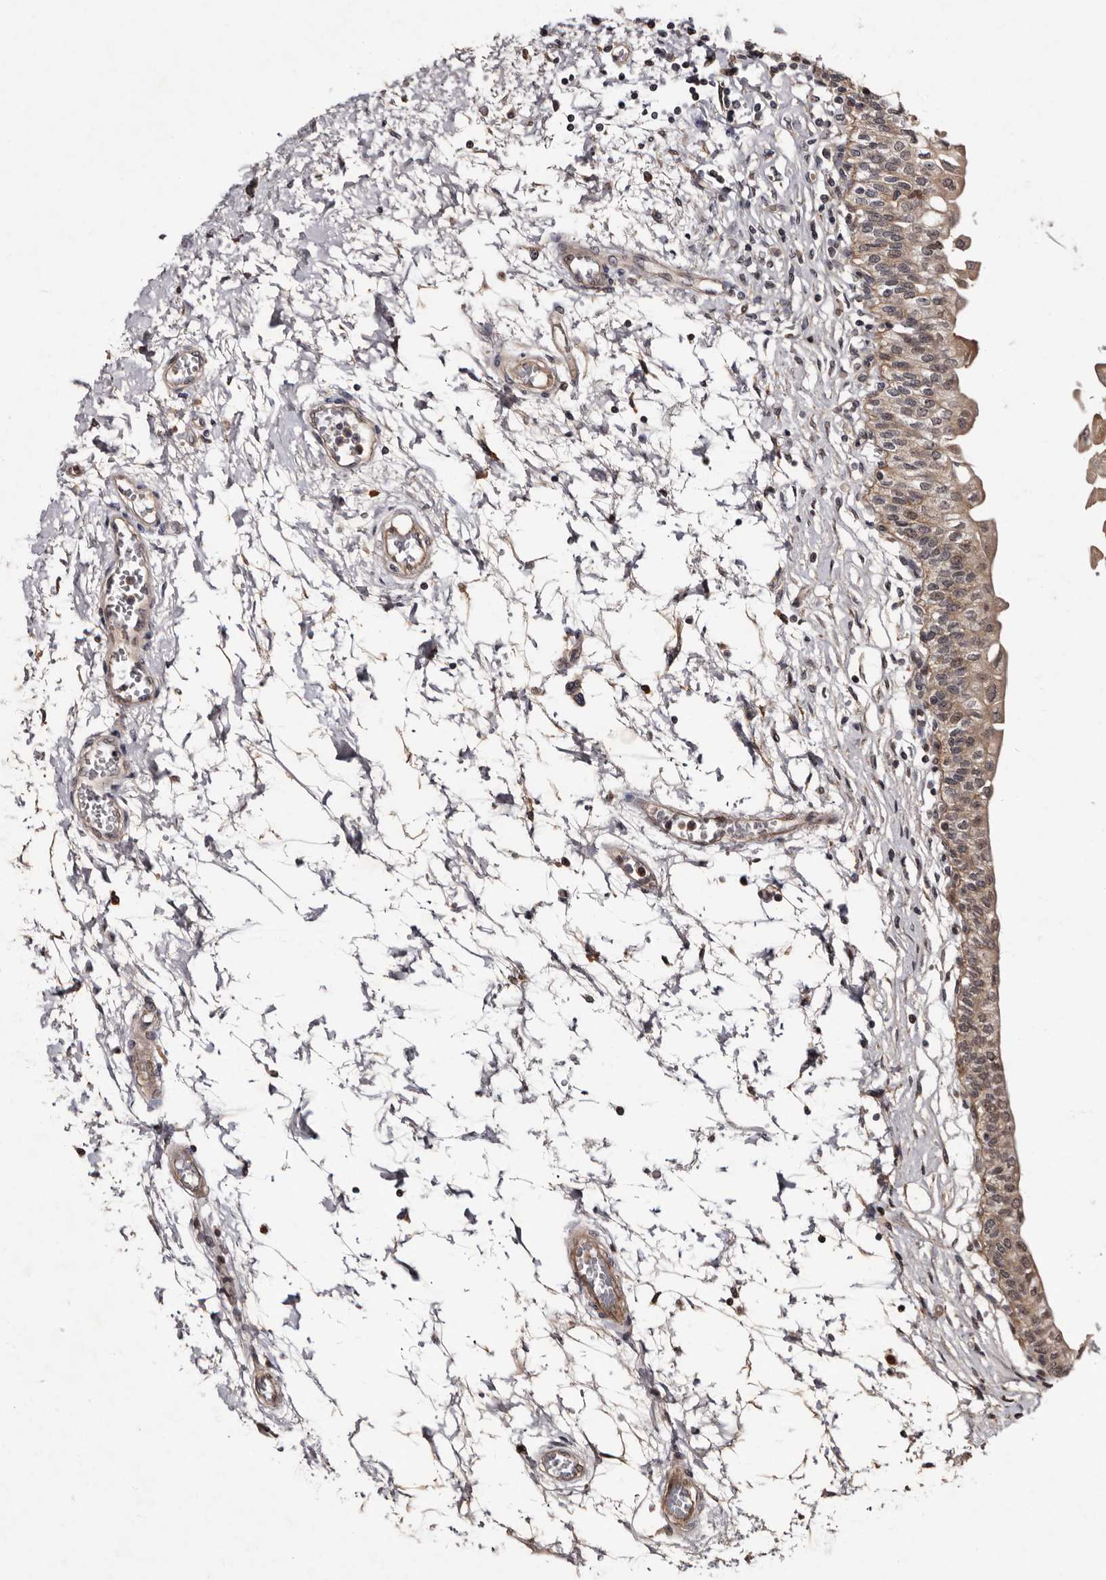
{"staining": {"intensity": "moderate", "quantity": "25%-75%", "location": "cytoplasmic/membranous,nuclear"}, "tissue": "urinary bladder", "cell_type": "Urothelial cells", "image_type": "normal", "snomed": [{"axis": "morphology", "description": "Normal tissue, NOS"}, {"axis": "topography", "description": "Urinary bladder"}], "caption": "There is medium levels of moderate cytoplasmic/membranous,nuclear expression in urothelial cells of unremarkable urinary bladder, as demonstrated by immunohistochemical staining (brown color).", "gene": "DNPH1", "patient": {"sex": "male", "age": 55}}